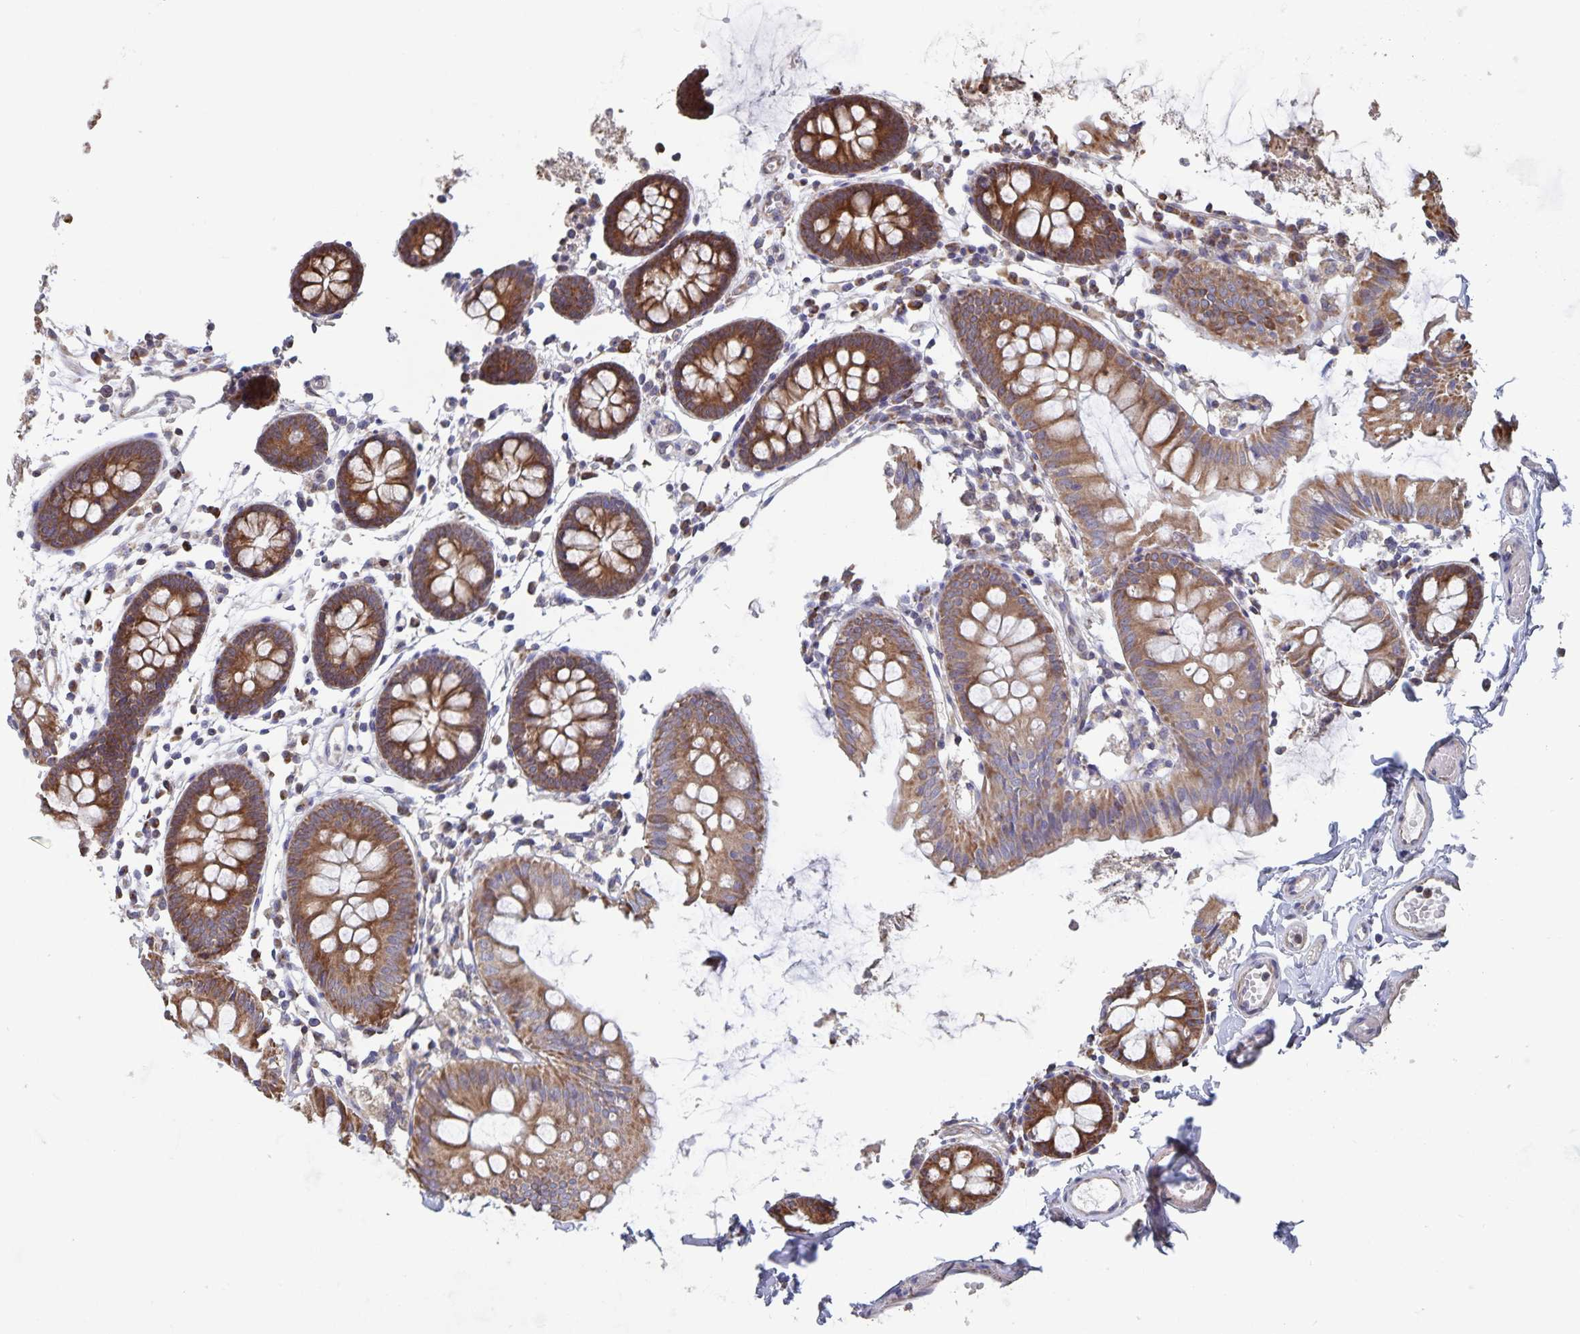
{"staining": {"intensity": "weak", "quantity": ">75%", "location": "cytoplasmic/membranous"}, "tissue": "colon", "cell_type": "Endothelial cells", "image_type": "normal", "snomed": [{"axis": "morphology", "description": "Normal tissue, NOS"}, {"axis": "topography", "description": "Colon"}], "caption": "Endothelial cells demonstrate weak cytoplasmic/membranous expression in approximately >75% of cells in benign colon.", "gene": "ACACA", "patient": {"sex": "female", "age": 84}}